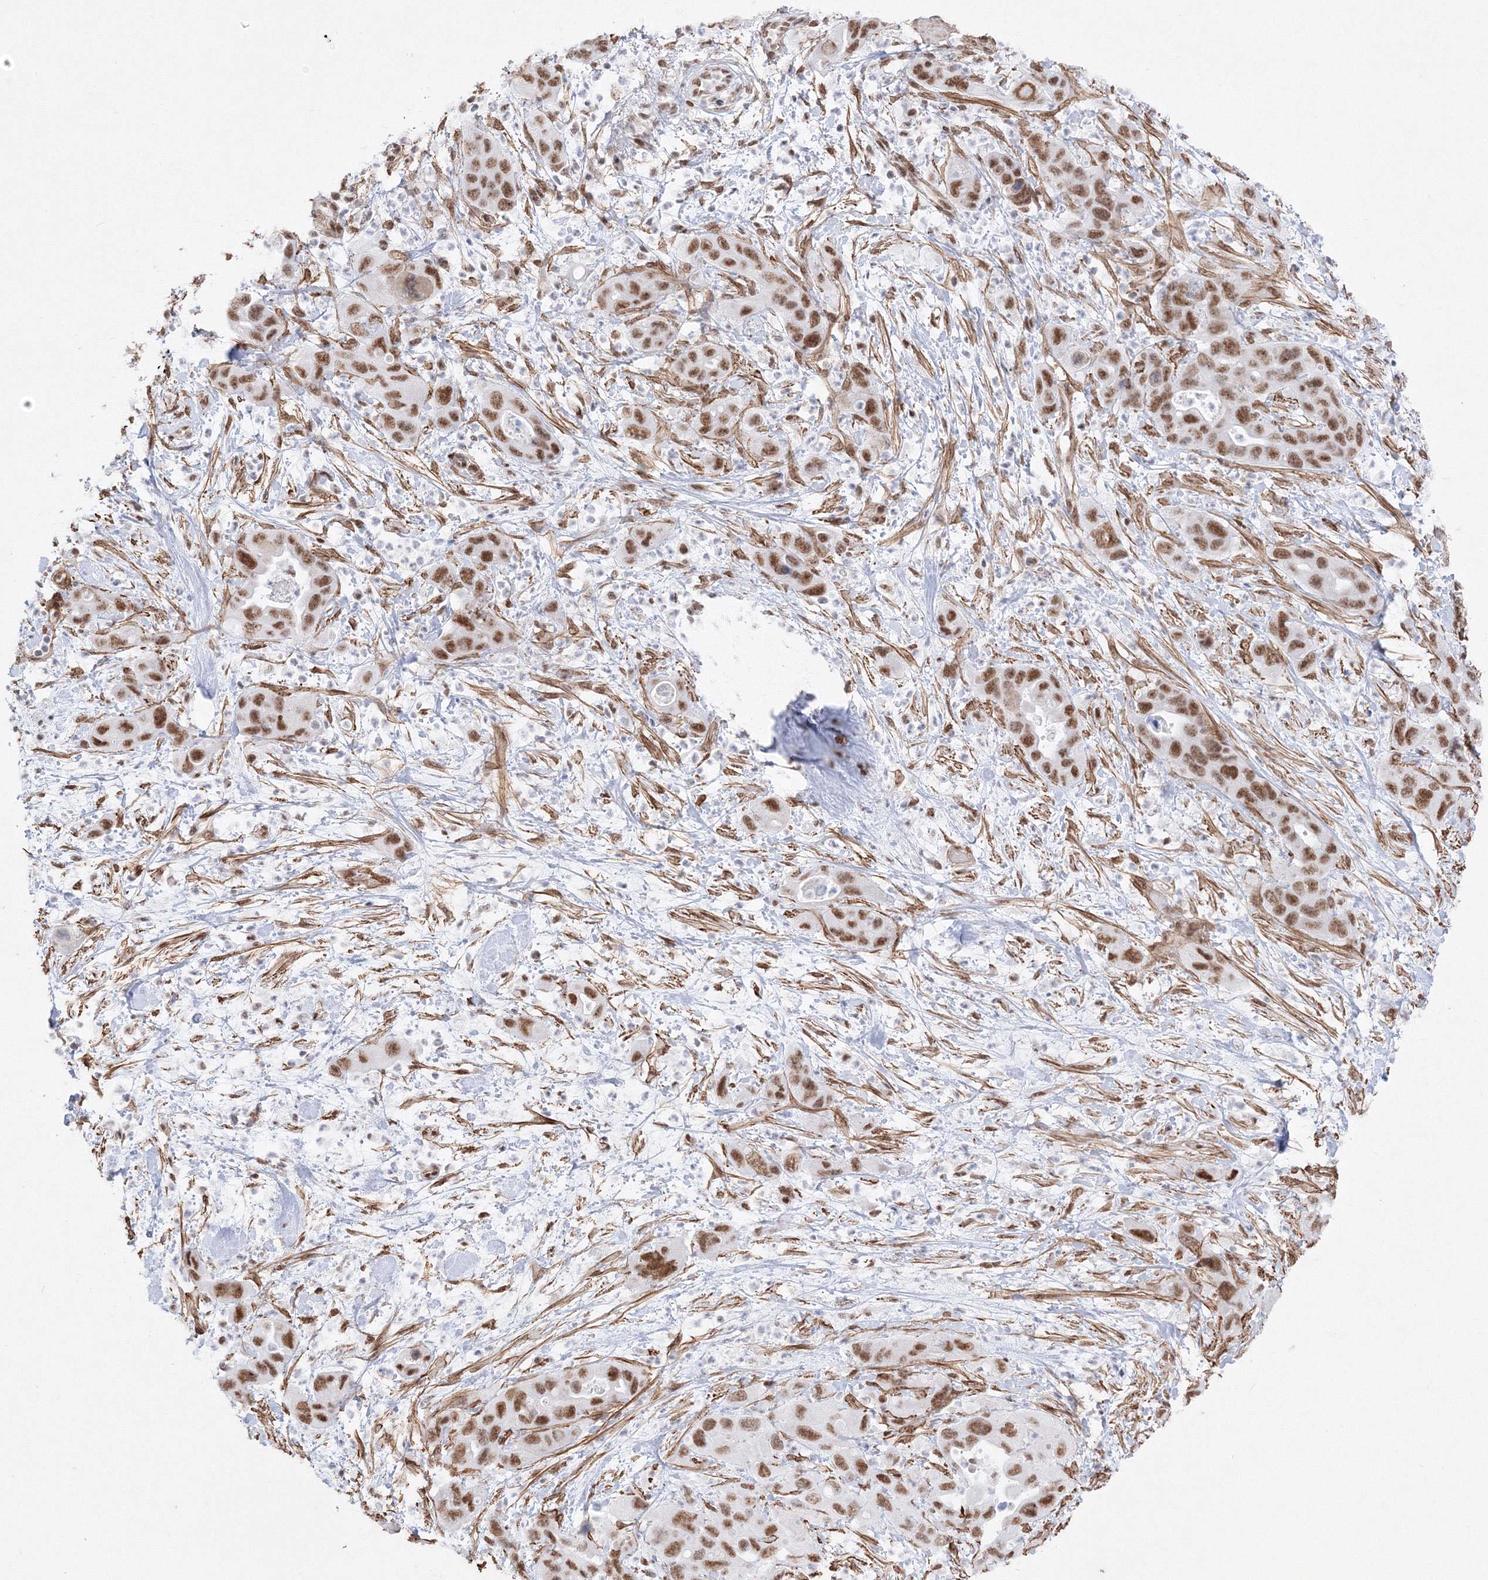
{"staining": {"intensity": "moderate", "quantity": ">75%", "location": "nuclear"}, "tissue": "pancreatic cancer", "cell_type": "Tumor cells", "image_type": "cancer", "snomed": [{"axis": "morphology", "description": "Adenocarcinoma, NOS"}, {"axis": "topography", "description": "Pancreas"}], "caption": "Pancreatic cancer was stained to show a protein in brown. There is medium levels of moderate nuclear staining in about >75% of tumor cells. (DAB = brown stain, brightfield microscopy at high magnification).", "gene": "ZNF638", "patient": {"sex": "female", "age": 71}}